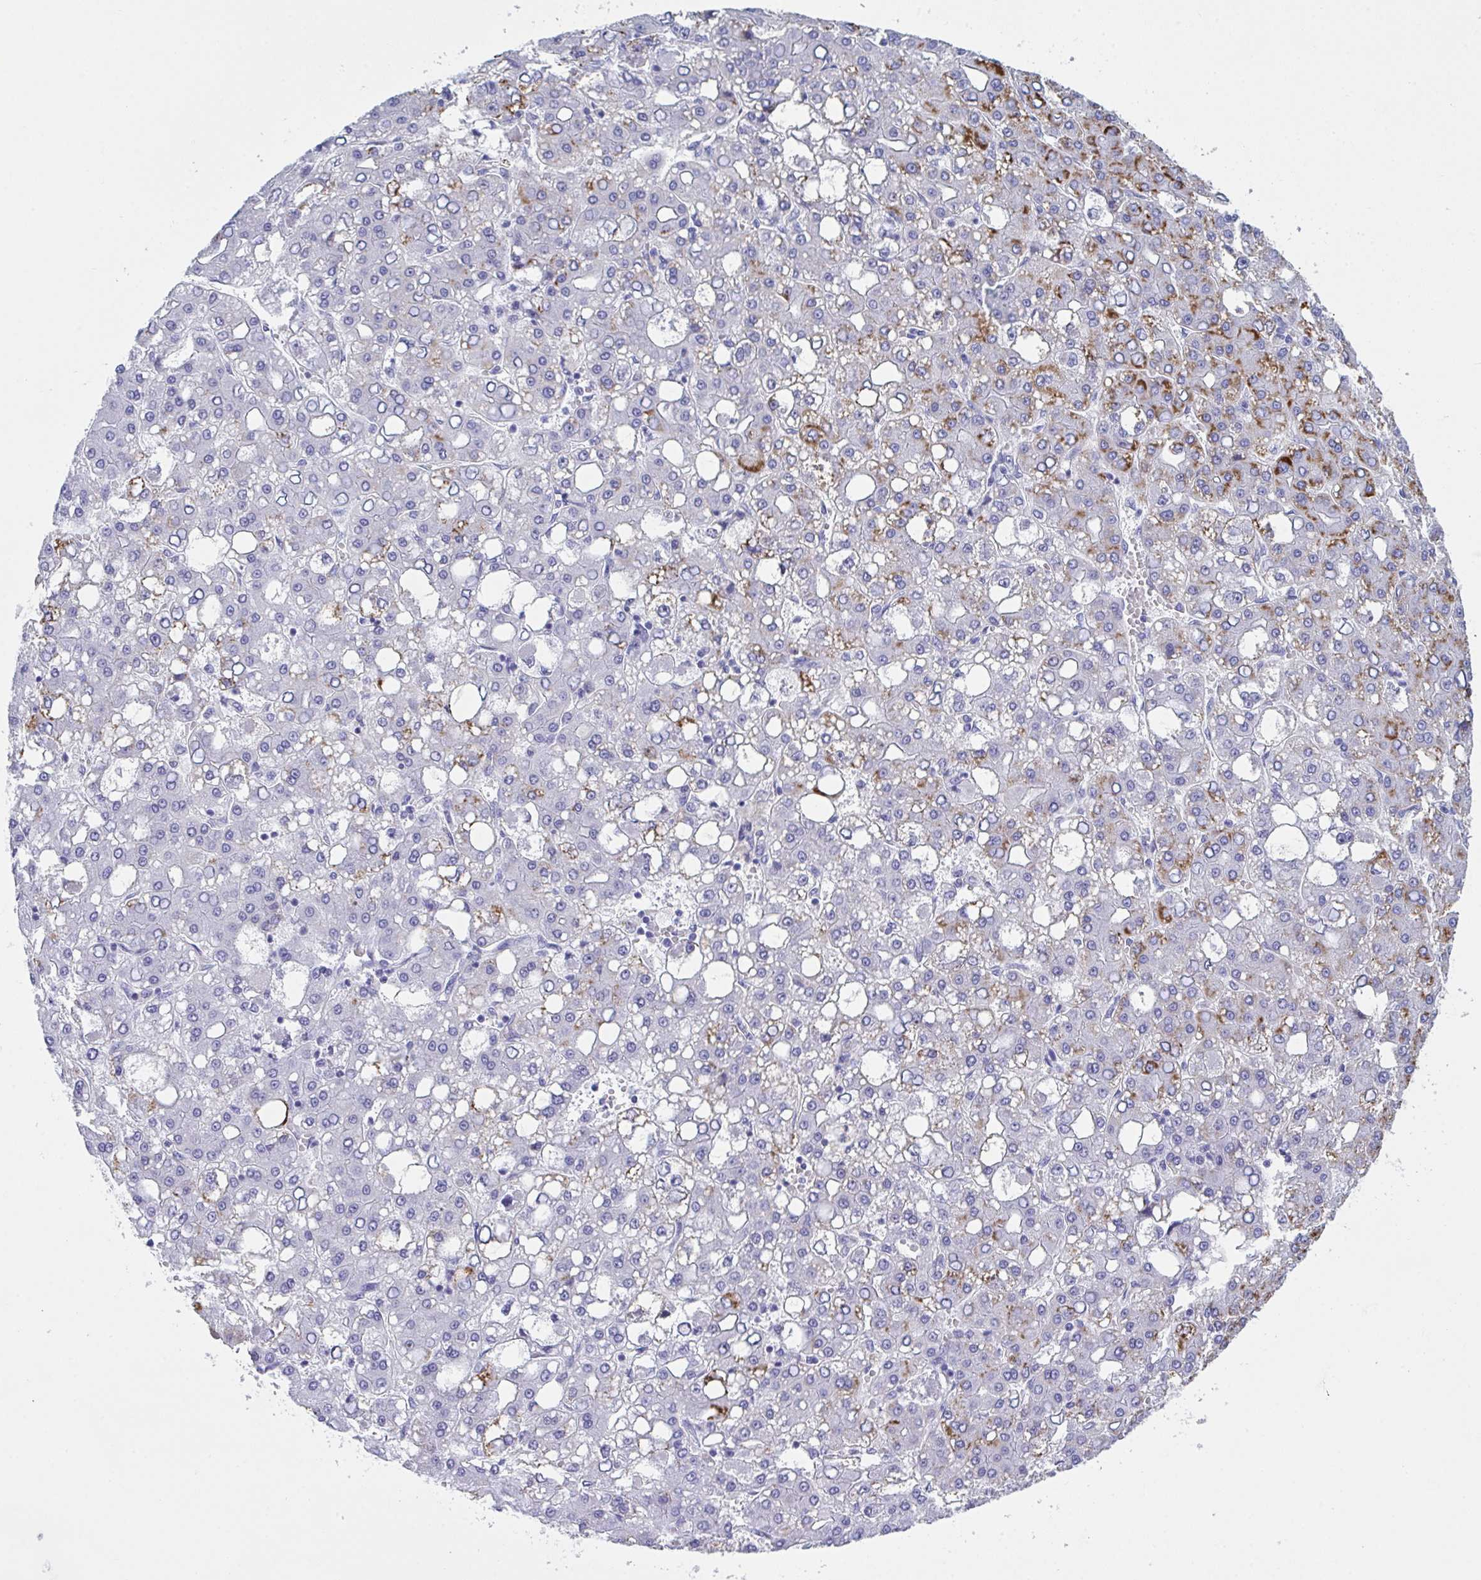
{"staining": {"intensity": "moderate", "quantity": "<25%", "location": "cytoplasmic/membranous"}, "tissue": "liver cancer", "cell_type": "Tumor cells", "image_type": "cancer", "snomed": [{"axis": "morphology", "description": "Carcinoma, Hepatocellular, NOS"}, {"axis": "topography", "description": "Liver"}], "caption": "Liver hepatocellular carcinoma tissue displays moderate cytoplasmic/membranous positivity in about <25% of tumor cells, visualized by immunohistochemistry.", "gene": "TTC30B", "patient": {"sex": "male", "age": 65}}